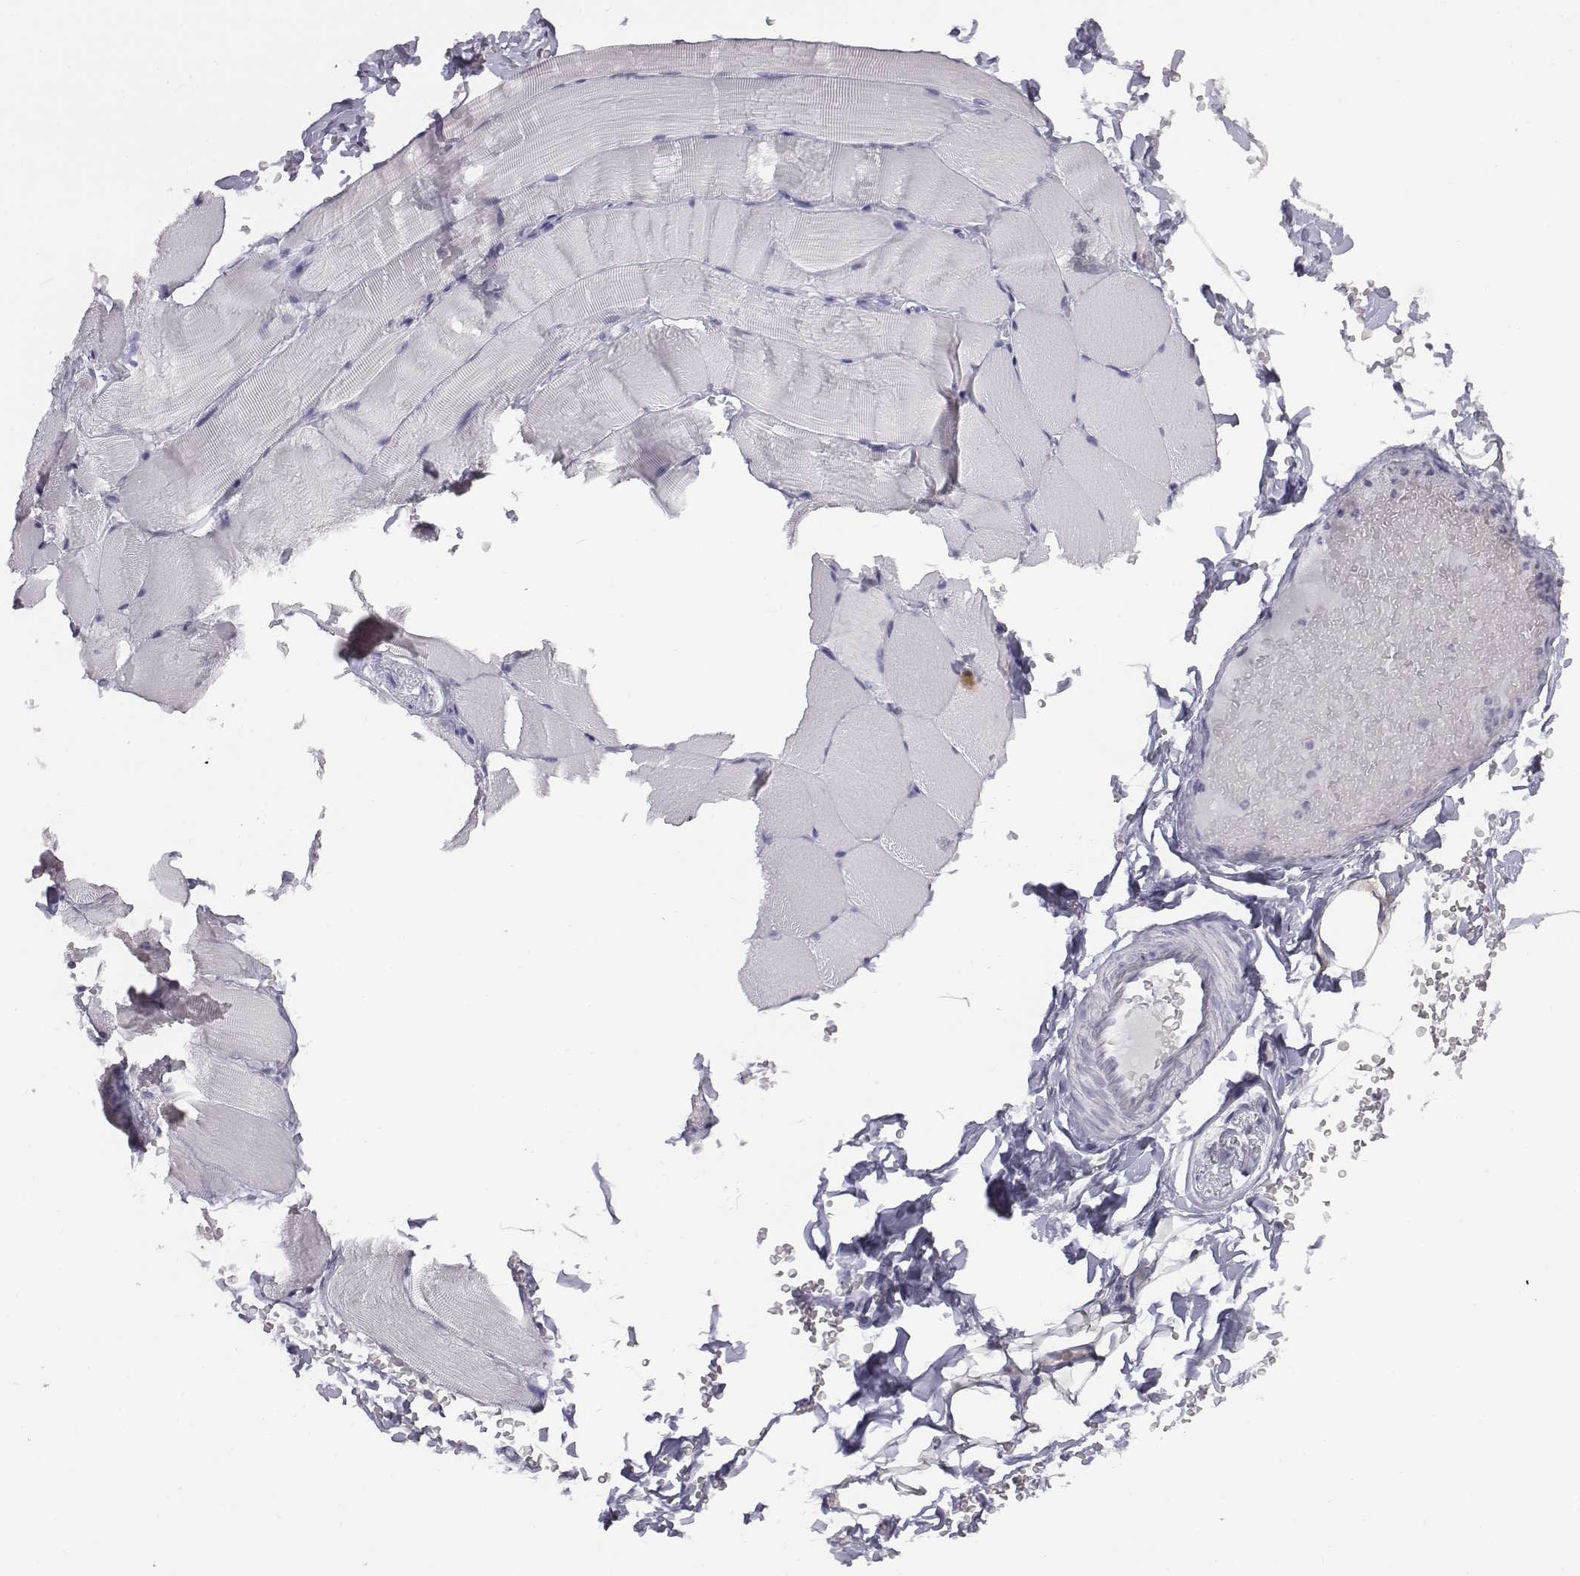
{"staining": {"intensity": "negative", "quantity": "none", "location": "none"}, "tissue": "skeletal muscle", "cell_type": "Myocytes", "image_type": "normal", "snomed": [{"axis": "morphology", "description": "Normal tissue, NOS"}, {"axis": "topography", "description": "Skeletal muscle"}], "caption": "IHC histopathology image of normal skeletal muscle stained for a protein (brown), which exhibits no expression in myocytes.", "gene": "C6orf58", "patient": {"sex": "female", "age": 37}}